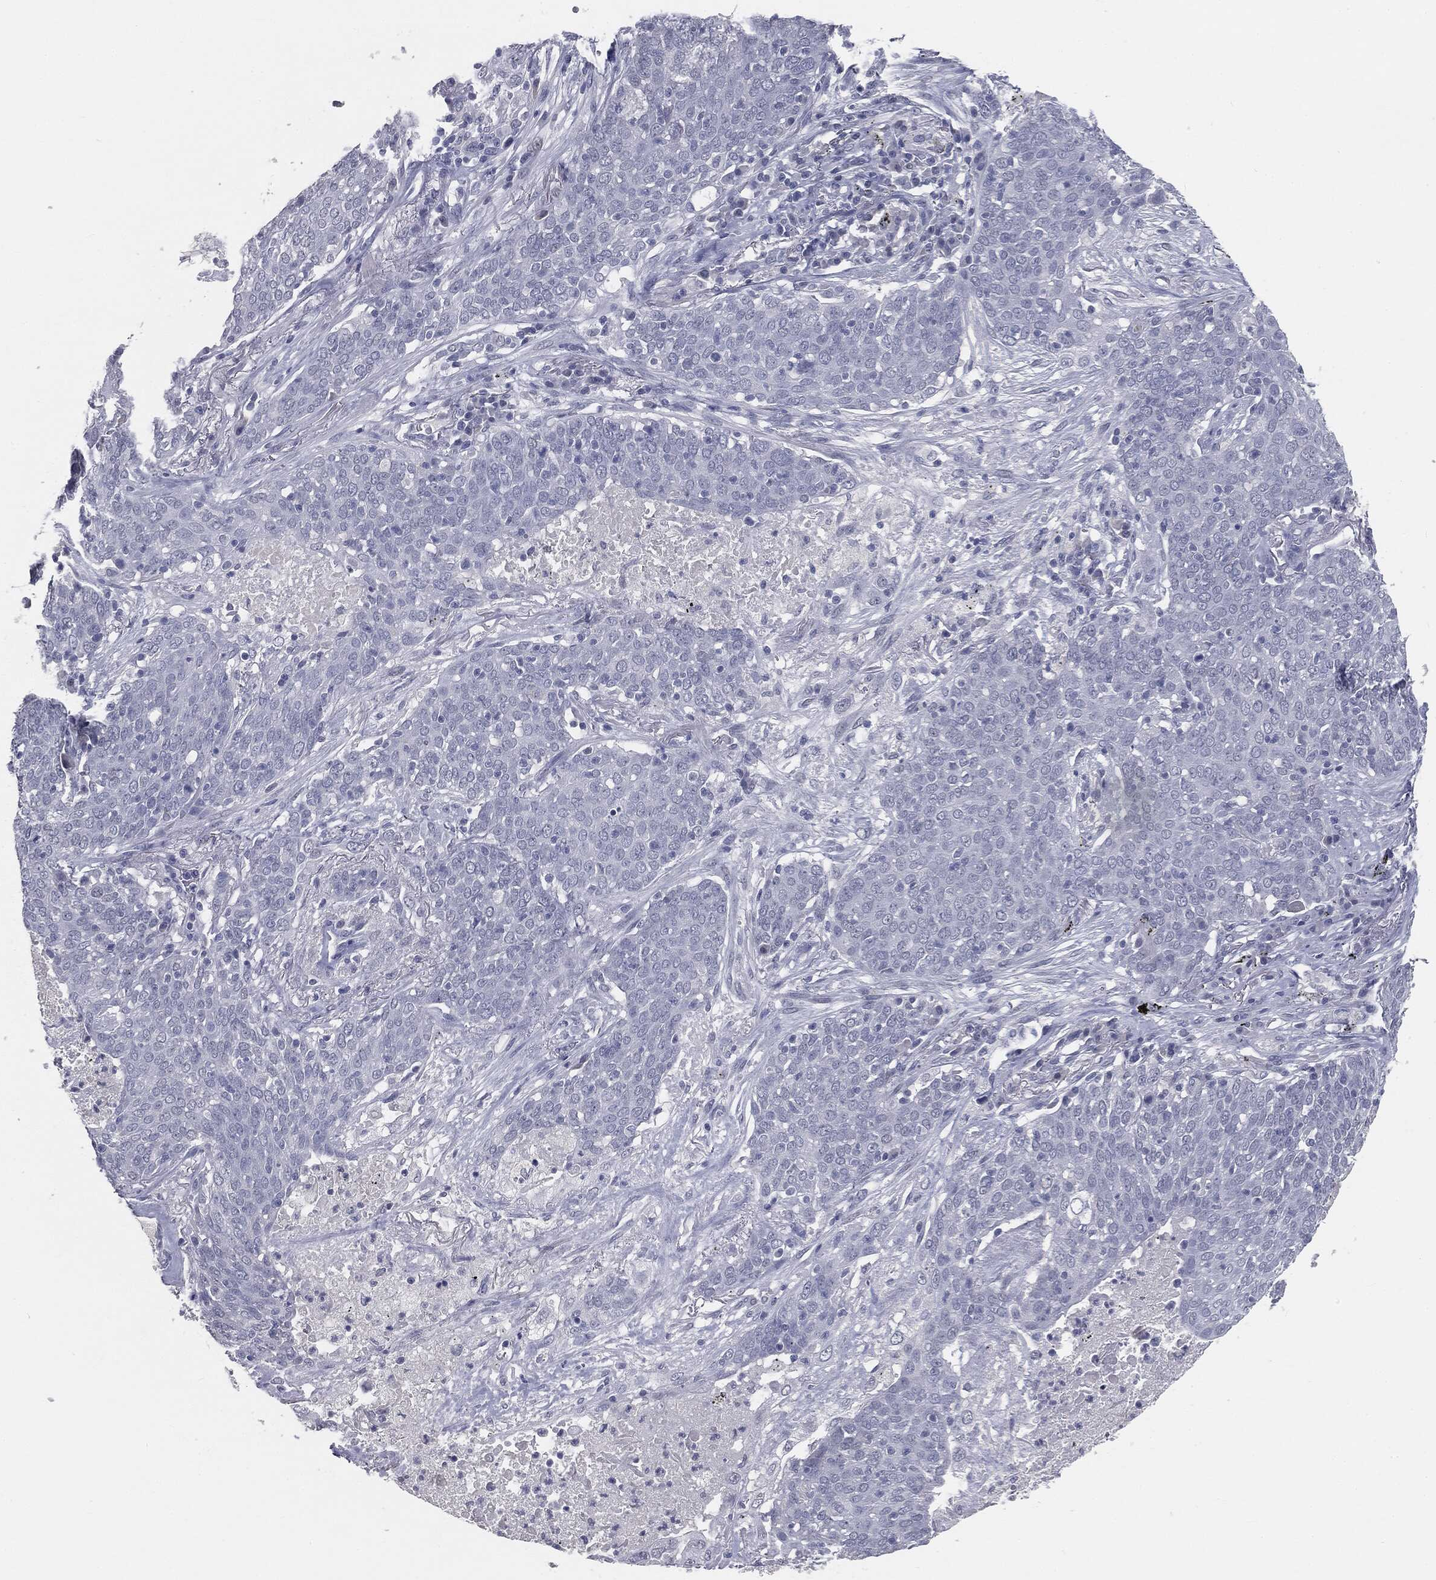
{"staining": {"intensity": "negative", "quantity": "none", "location": "none"}, "tissue": "lung cancer", "cell_type": "Tumor cells", "image_type": "cancer", "snomed": [{"axis": "morphology", "description": "Squamous cell carcinoma, NOS"}, {"axis": "topography", "description": "Lung"}], "caption": "Tumor cells are negative for brown protein staining in lung cancer (squamous cell carcinoma).", "gene": "PRAME", "patient": {"sex": "male", "age": 82}}